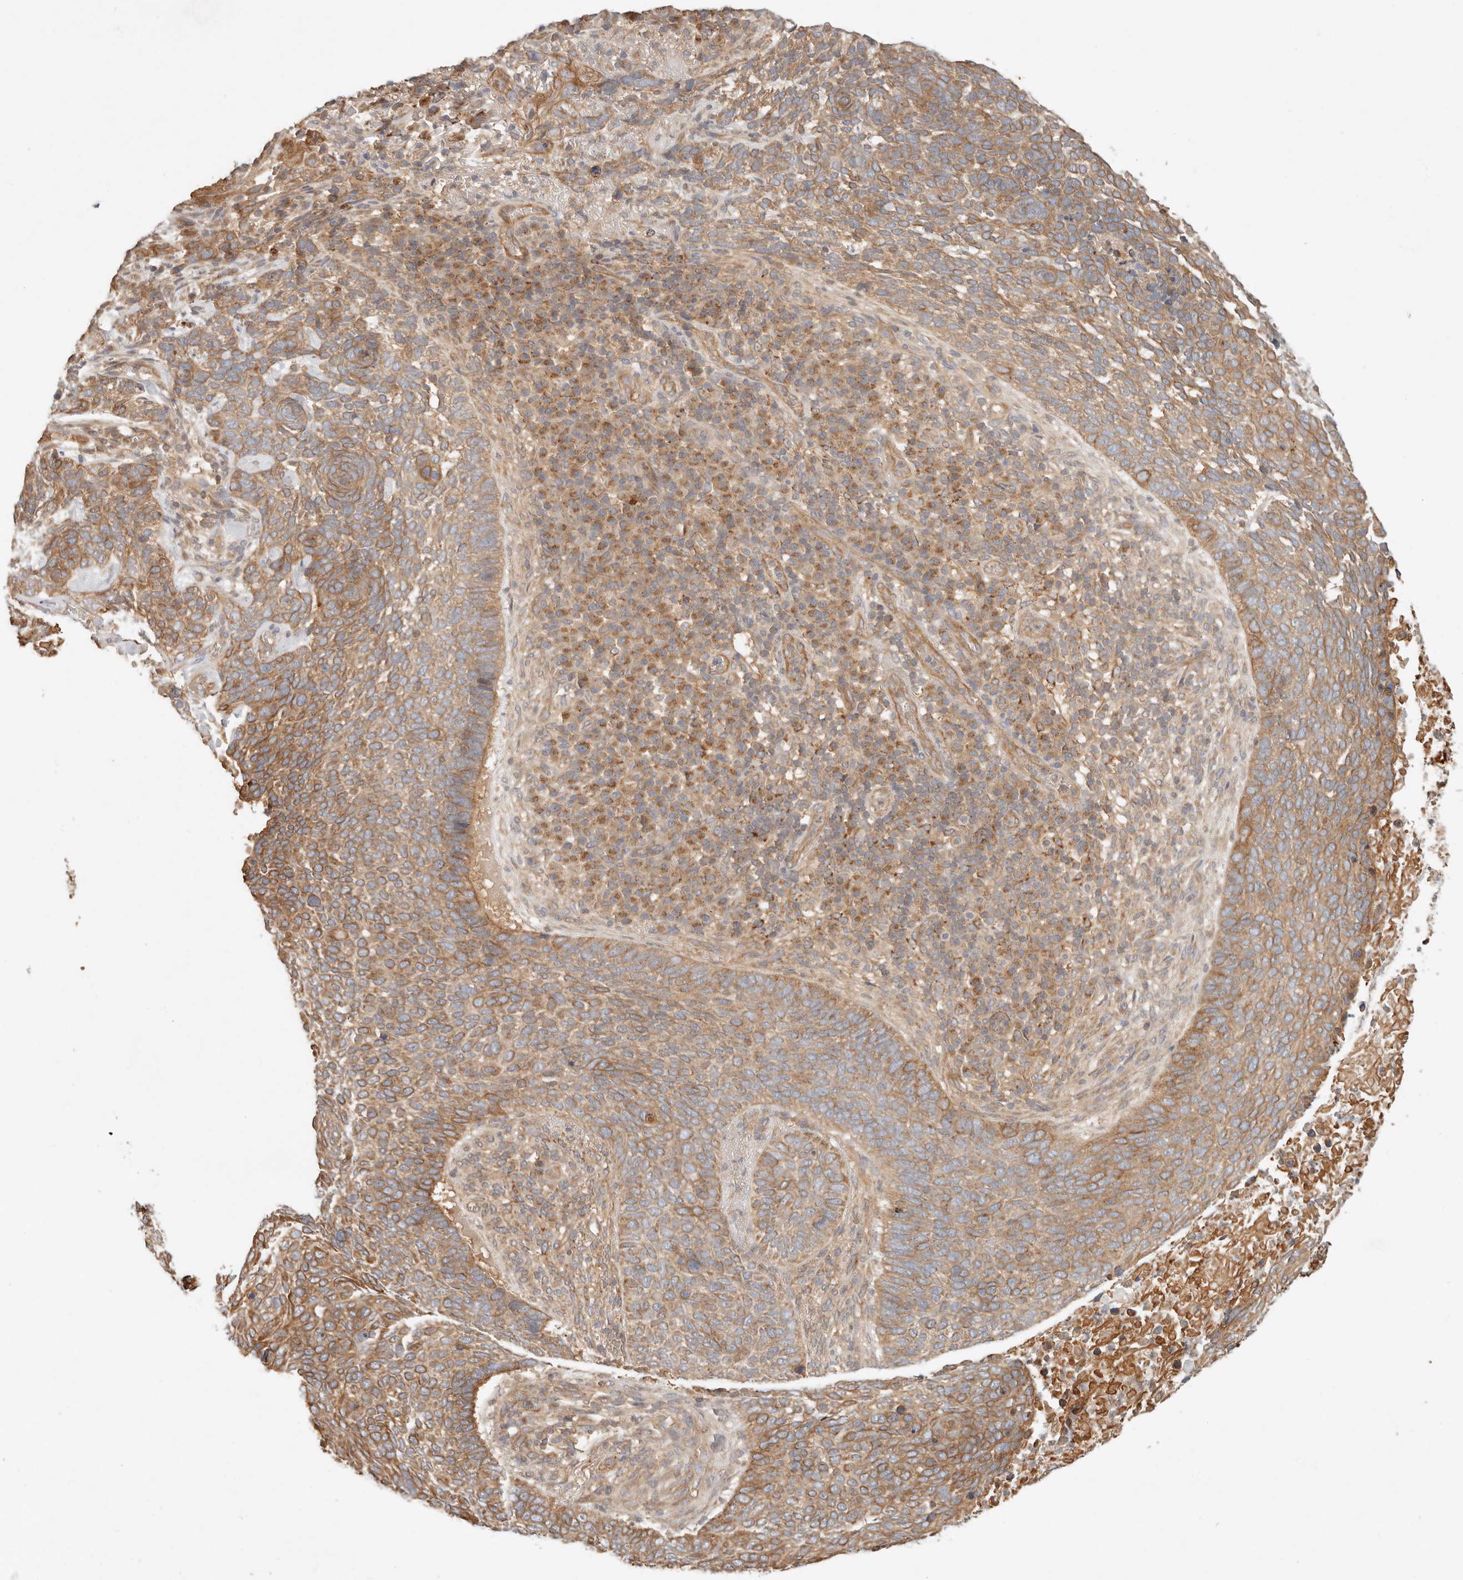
{"staining": {"intensity": "moderate", "quantity": ">75%", "location": "cytoplasmic/membranous"}, "tissue": "skin cancer", "cell_type": "Tumor cells", "image_type": "cancer", "snomed": [{"axis": "morphology", "description": "Basal cell carcinoma"}, {"axis": "topography", "description": "Skin"}], "caption": "A histopathology image of skin cancer stained for a protein reveals moderate cytoplasmic/membranous brown staining in tumor cells. The protein of interest is shown in brown color, while the nuclei are stained blue.", "gene": "HECTD3", "patient": {"sex": "female", "age": 64}}